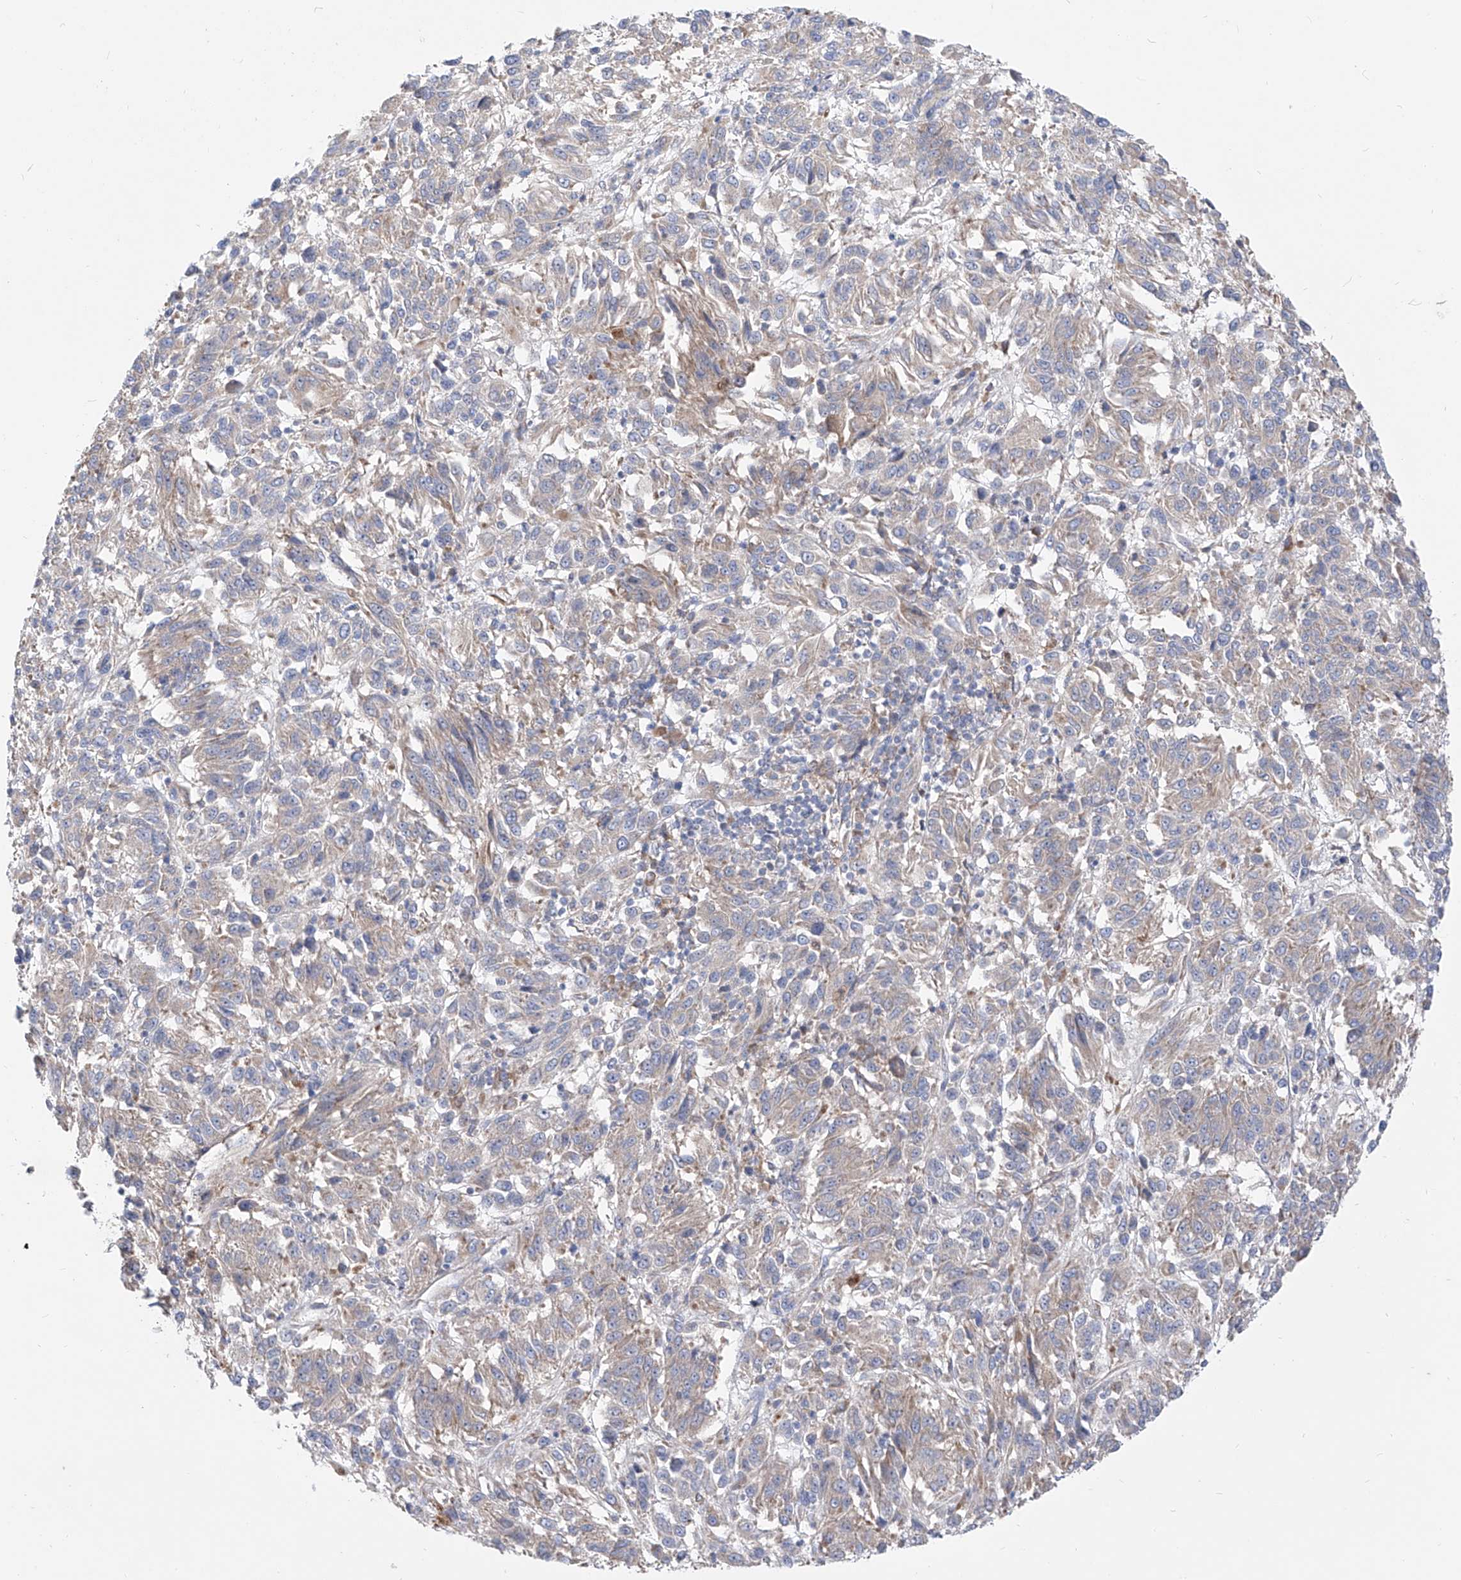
{"staining": {"intensity": "weak", "quantity": "25%-75%", "location": "cytoplasmic/membranous"}, "tissue": "melanoma", "cell_type": "Tumor cells", "image_type": "cancer", "snomed": [{"axis": "morphology", "description": "Malignant melanoma, Metastatic site"}, {"axis": "topography", "description": "Lung"}], "caption": "An image of human melanoma stained for a protein demonstrates weak cytoplasmic/membranous brown staining in tumor cells.", "gene": "UFL1", "patient": {"sex": "male", "age": 64}}